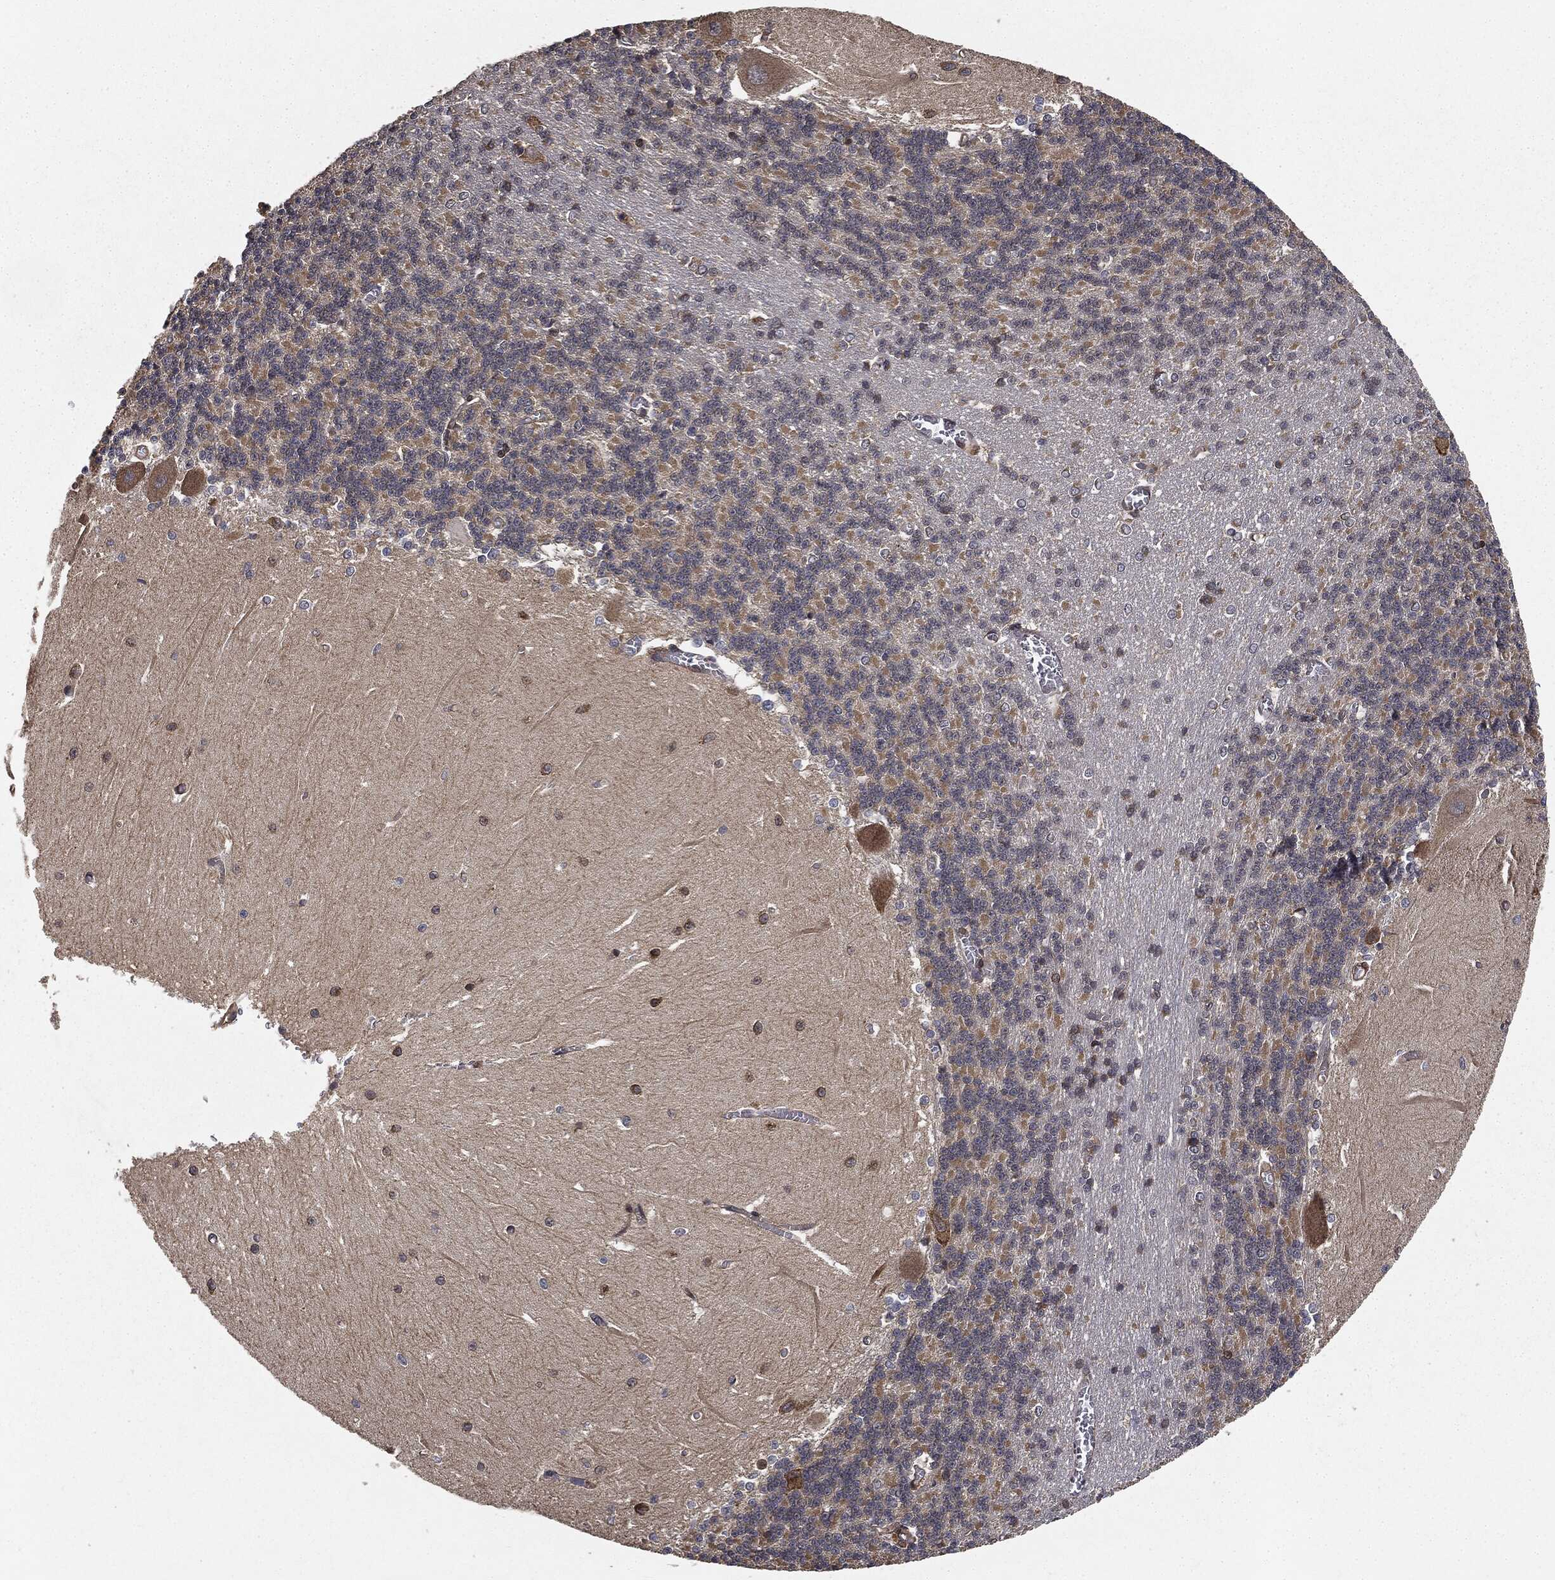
{"staining": {"intensity": "negative", "quantity": "none", "location": "none"}, "tissue": "cerebellum", "cell_type": "Cells in granular layer", "image_type": "normal", "snomed": [{"axis": "morphology", "description": "Normal tissue, NOS"}, {"axis": "topography", "description": "Cerebellum"}], "caption": "An image of human cerebellum is negative for staining in cells in granular layer. Brightfield microscopy of immunohistochemistry stained with DAB (brown) and hematoxylin (blue), captured at high magnification.", "gene": "MIER2", "patient": {"sex": "male", "age": 37}}